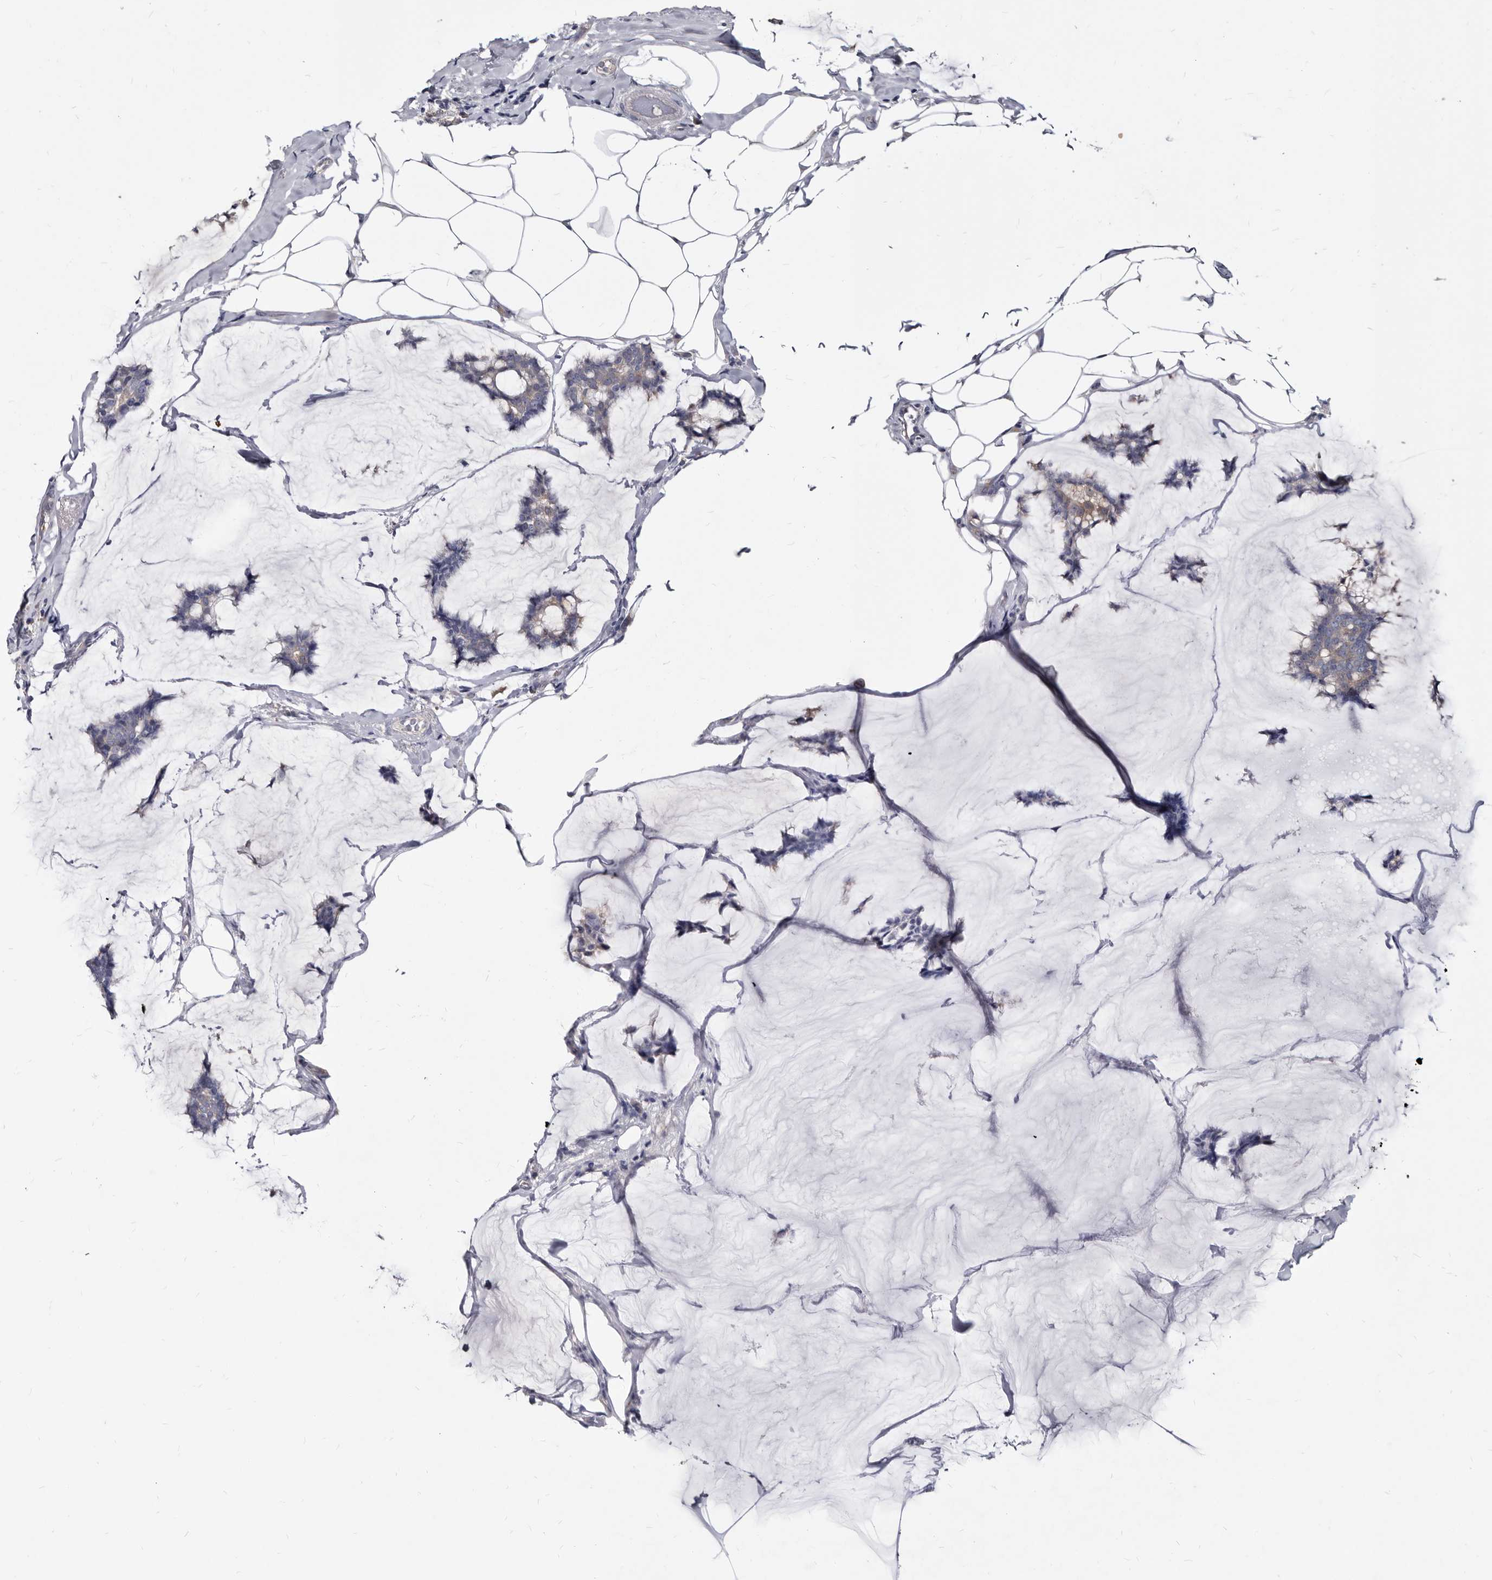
{"staining": {"intensity": "weak", "quantity": "25%-75%", "location": "cytoplasmic/membranous"}, "tissue": "breast cancer", "cell_type": "Tumor cells", "image_type": "cancer", "snomed": [{"axis": "morphology", "description": "Duct carcinoma"}, {"axis": "topography", "description": "Breast"}], "caption": "Brown immunohistochemical staining in intraductal carcinoma (breast) displays weak cytoplasmic/membranous staining in approximately 25%-75% of tumor cells. (DAB (3,3'-diaminobenzidine) = brown stain, brightfield microscopy at high magnification).", "gene": "ABCF2", "patient": {"sex": "female", "age": 93}}